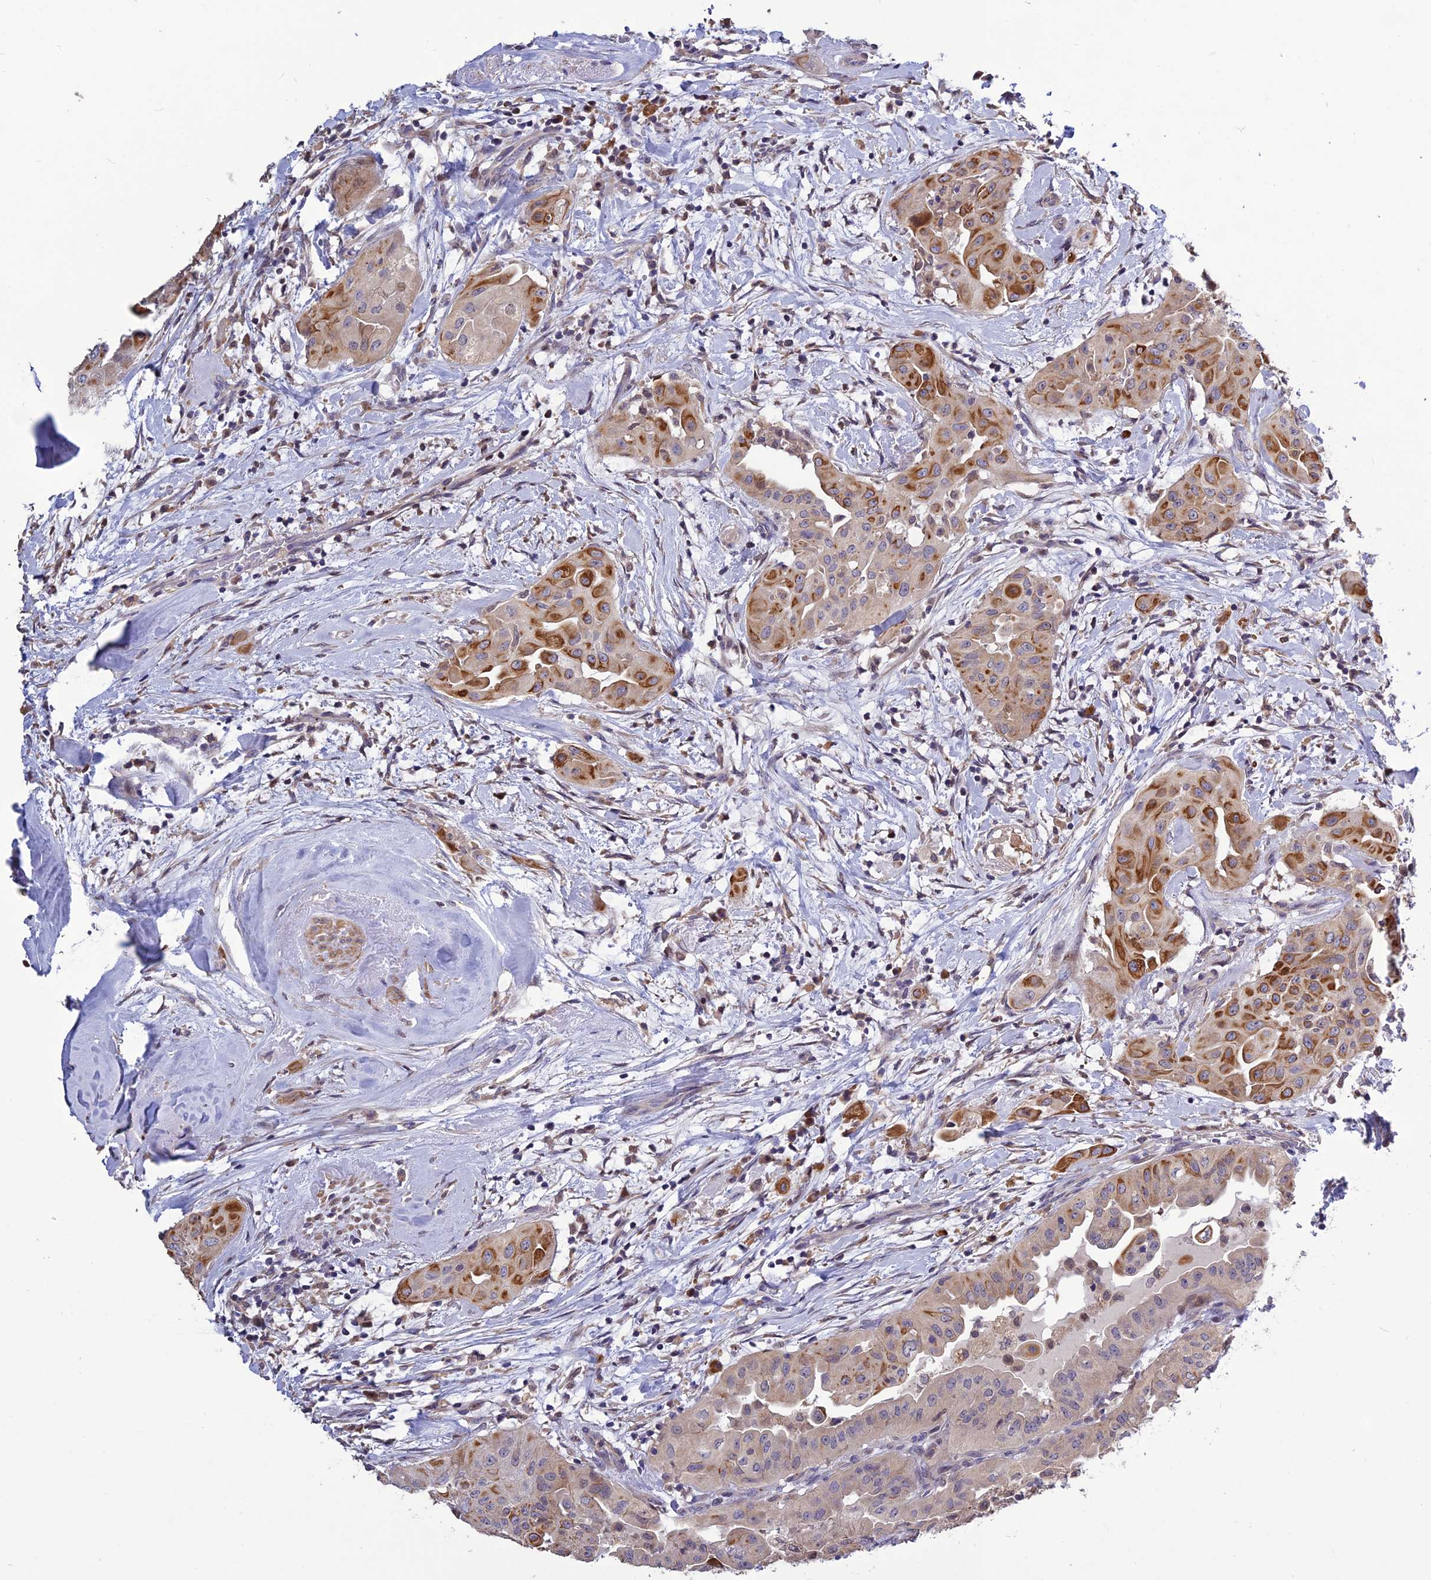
{"staining": {"intensity": "moderate", "quantity": "<25%", "location": "cytoplasmic/membranous"}, "tissue": "thyroid cancer", "cell_type": "Tumor cells", "image_type": "cancer", "snomed": [{"axis": "morphology", "description": "Papillary adenocarcinoma, NOS"}, {"axis": "topography", "description": "Thyroid gland"}], "caption": "Immunohistochemical staining of human thyroid cancer (papillary adenocarcinoma) exhibits low levels of moderate cytoplasmic/membranous expression in about <25% of tumor cells. Using DAB (3,3'-diaminobenzidine) (brown) and hematoxylin (blue) stains, captured at high magnification using brightfield microscopy.", "gene": "SPG21", "patient": {"sex": "female", "age": 59}}